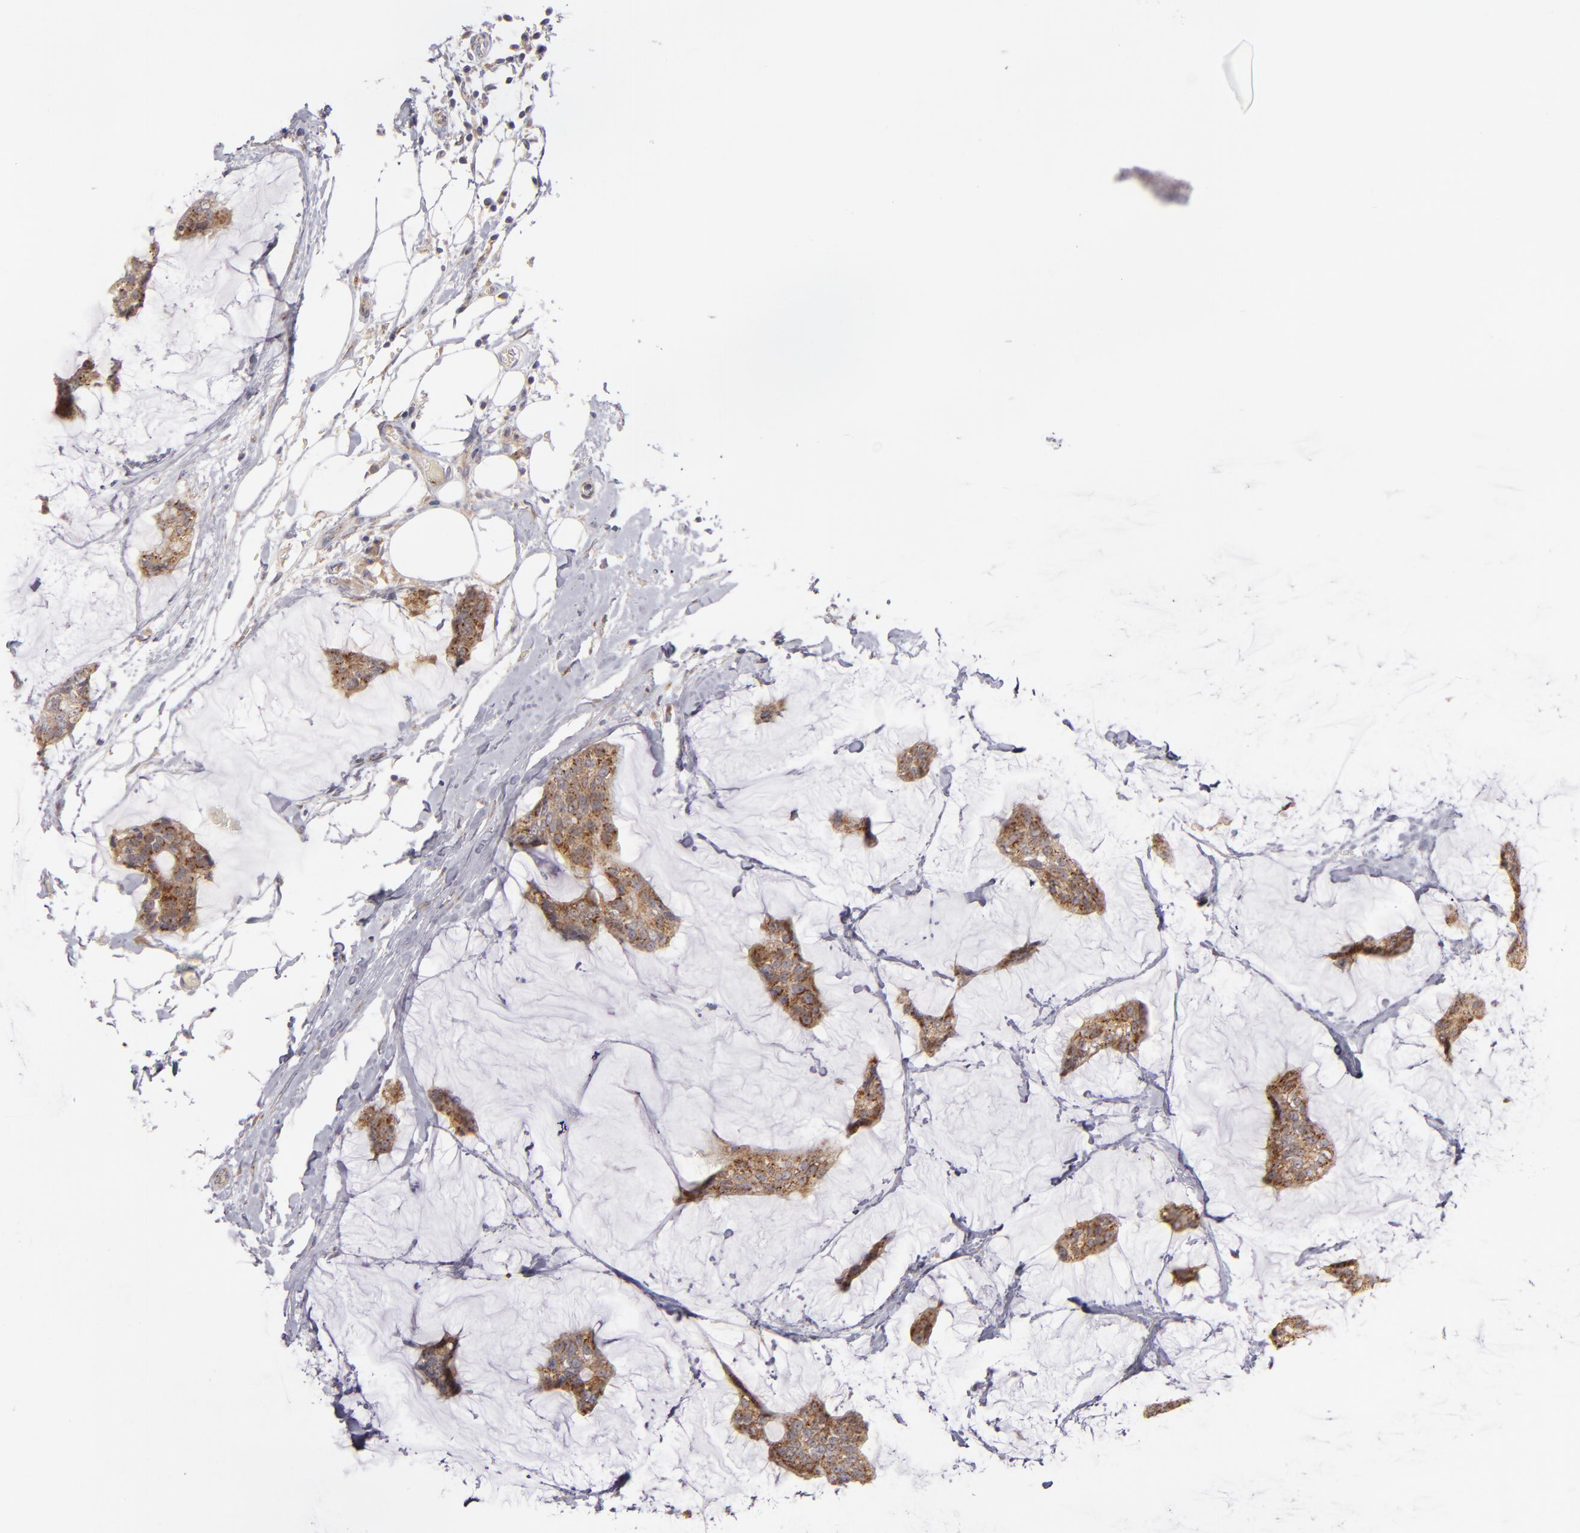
{"staining": {"intensity": "strong", "quantity": ">75%", "location": "cytoplasmic/membranous"}, "tissue": "breast cancer", "cell_type": "Tumor cells", "image_type": "cancer", "snomed": [{"axis": "morphology", "description": "Duct carcinoma"}, {"axis": "topography", "description": "Breast"}], "caption": "Immunohistochemistry (IHC) image of human breast cancer (infiltrating ductal carcinoma) stained for a protein (brown), which displays high levels of strong cytoplasmic/membranous positivity in approximately >75% of tumor cells.", "gene": "SH2D4A", "patient": {"sex": "female", "age": 93}}